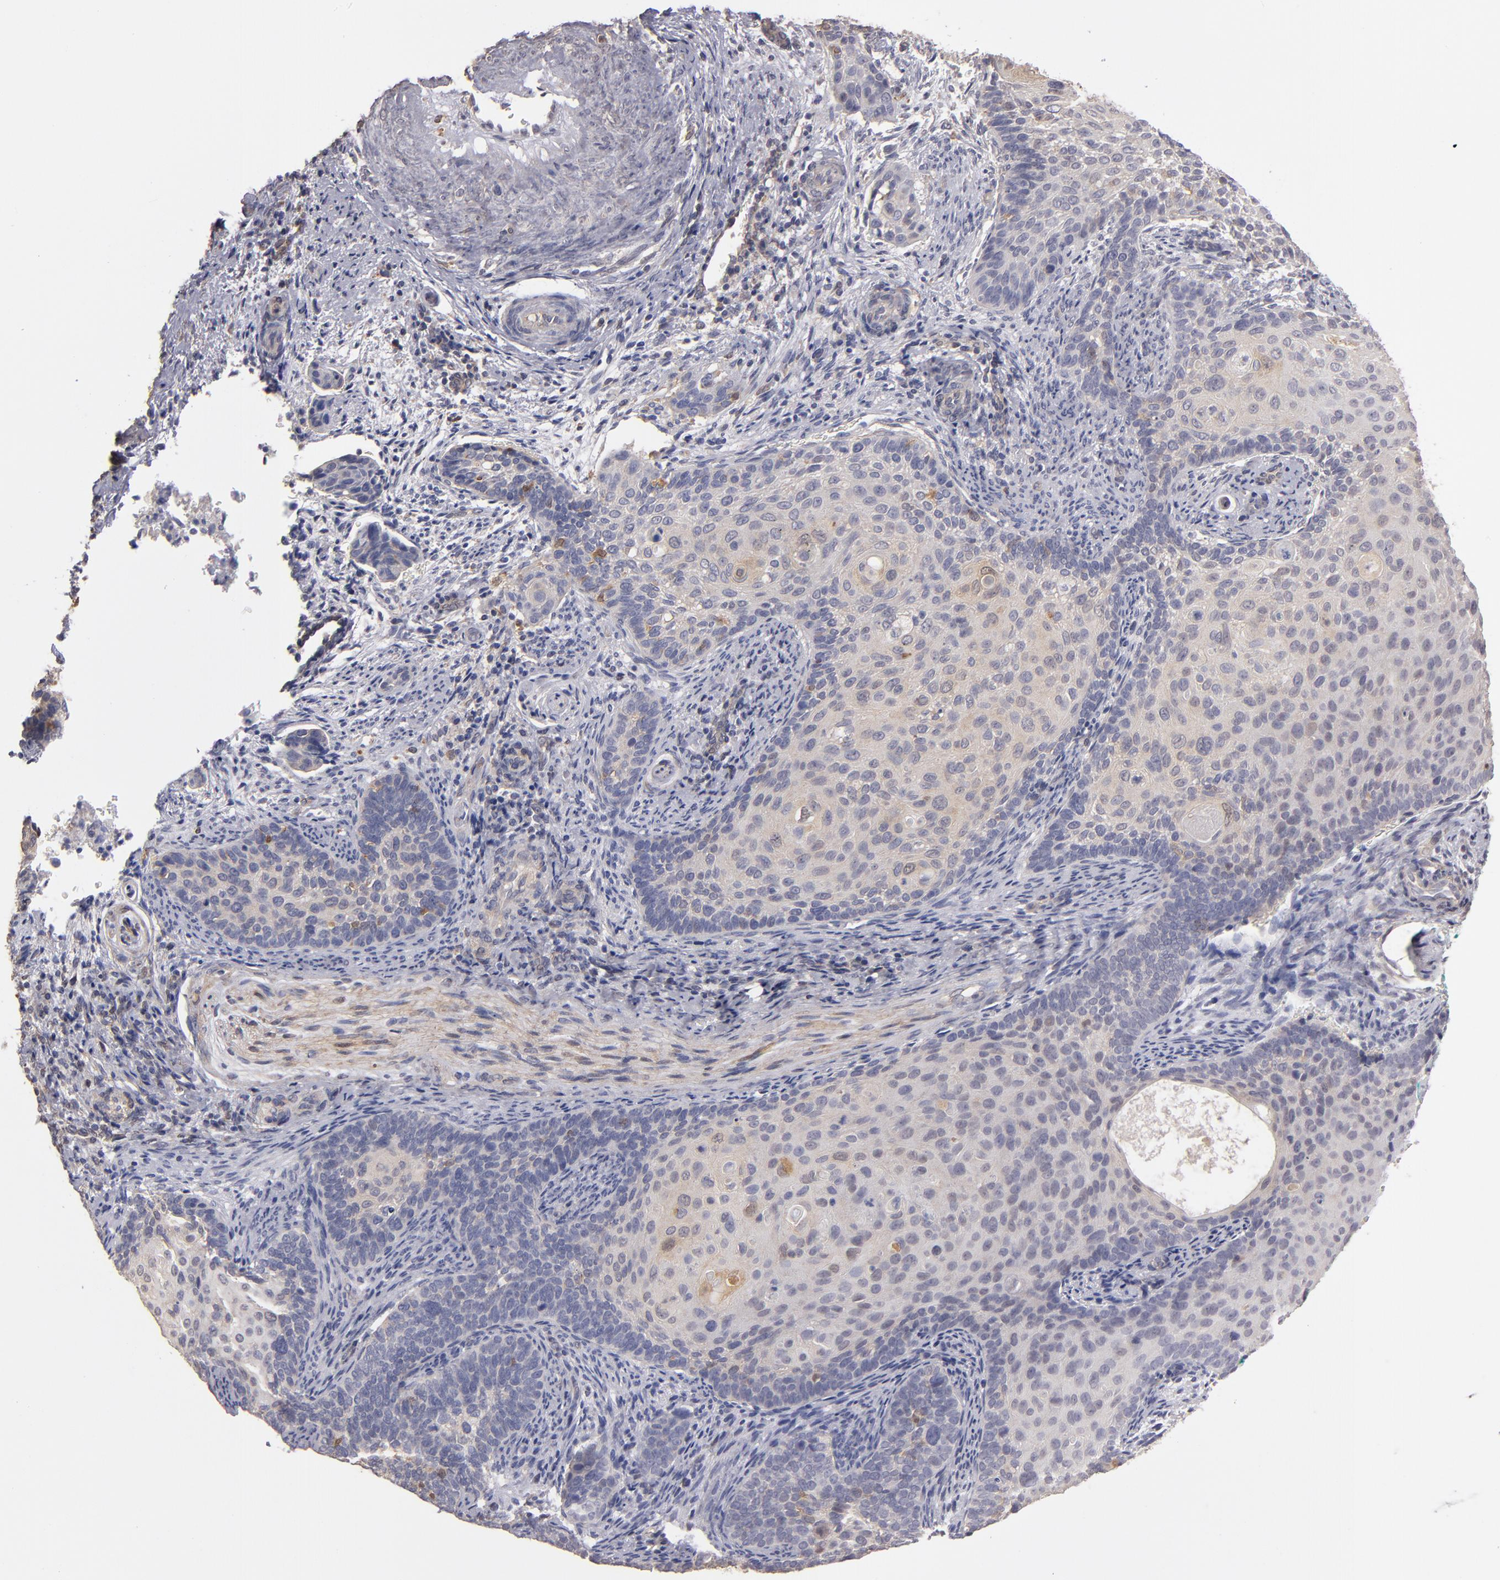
{"staining": {"intensity": "weak", "quantity": ">75%", "location": "cytoplasmic/membranous"}, "tissue": "cervical cancer", "cell_type": "Tumor cells", "image_type": "cancer", "snomed": [{"axis": "morphology", "description": "Squamous cell carcinoma, NOS"}, {"axis": "topography", "description": "Cervix"}], "caption": "DAB (3,3'-diaminobenzidine) immunohistochemical staining of cervical cancer demonstrates weak cytoplasmic/membranous protein positivity in about >75% of tumor cells.", "gene": "NDRG2", "patient": {"sex": "female", "age": 33}}